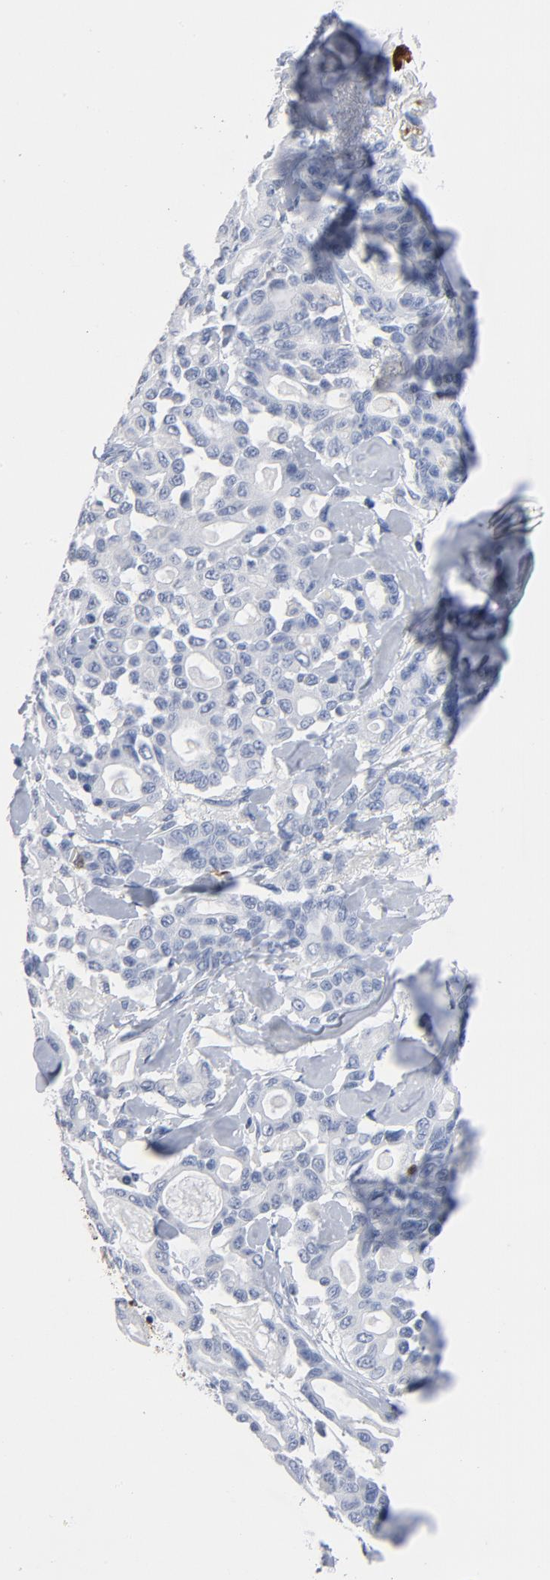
{"staining": {"intensity": "moderate", "quantity": "<25%", "location": "nuclear"}, "tissue": "pancreatic cancer", "cell_type": "Tumor cells", "image_type": "cancer", "snomed": [{"axis": "morphology", "description": "Adenocarcinoma, NOS"}, {"axis": "topography", "description": "Pancreas"}], "caption": "A low amount of moderate nuclear positivity is seen in approximately <25% of tumor cells in pancreatic adenocarcinoma tissue. The staining was performed using DAB to visualize the protein expression in brown, while the nuclei were stained in blue with hematoxylin (Magnification: 20x).", "gene": "CDC20", "patient": {"sex": "male", "age": 63}}